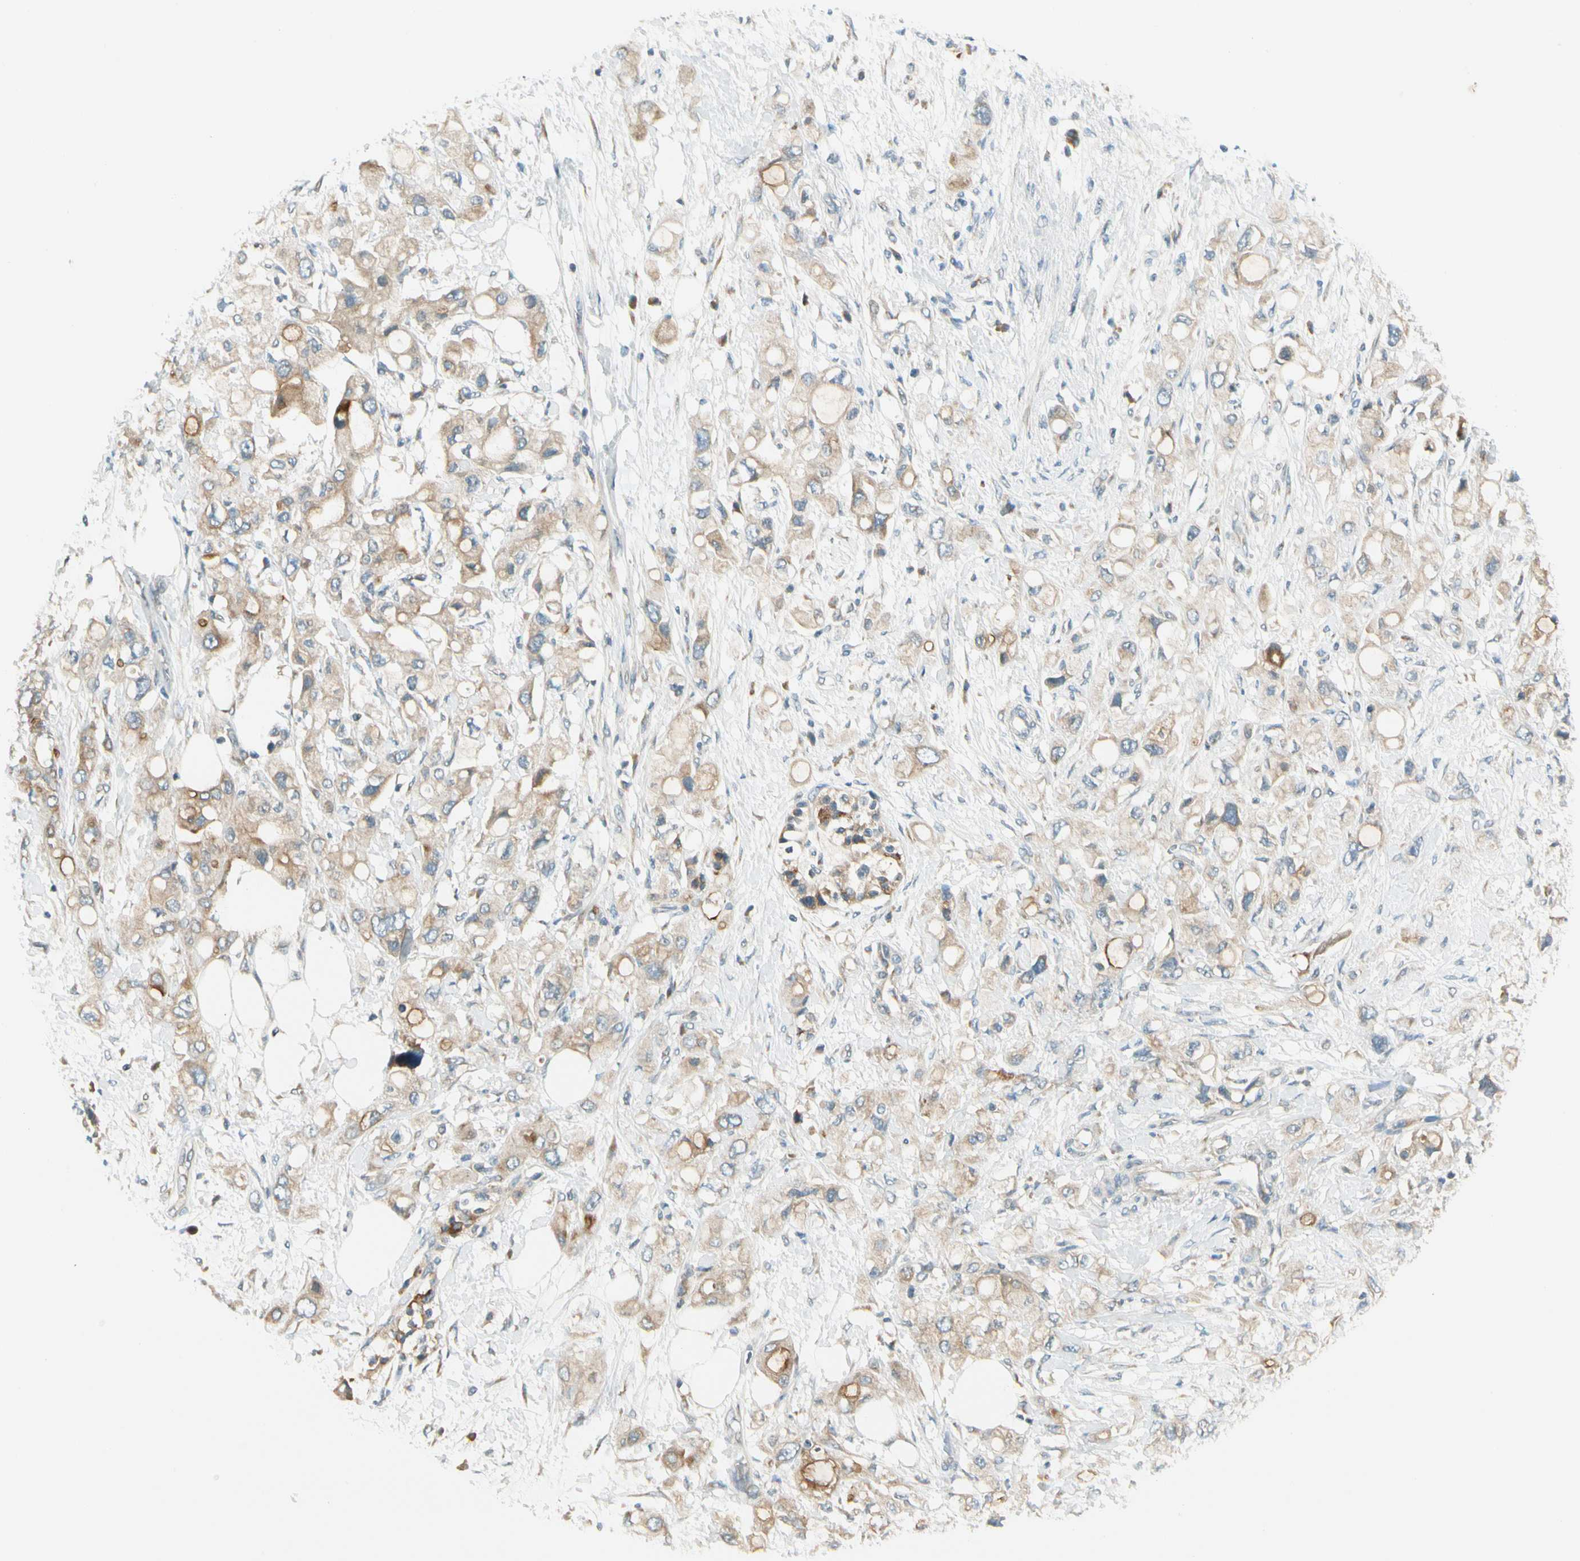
{"staining": {"intensity": "weak", "quantity": ">75%", "location": "cytoplasmic/membranous"}, "tissue": "pancreatic cancer", "cell_type": "Tumor cells", "image_type": "cancer", "snomed": [{"axis": "morphology", "description": "Adenocarcinoma, NOS"}, {"axis": "topography", "description": "Pancreas"}], "caption": "IHC histopathology image of neoplastic tissue: pancreatic cancer stained using IHC exhibits low levels of weak protein expression localized specifically in the cytoplasmic/membranous of tumor cells, appearing as a cytoplasmic/membranous brown color.", "gene": "BNIP1", "patient": {"sex": "female", "age": 56}}